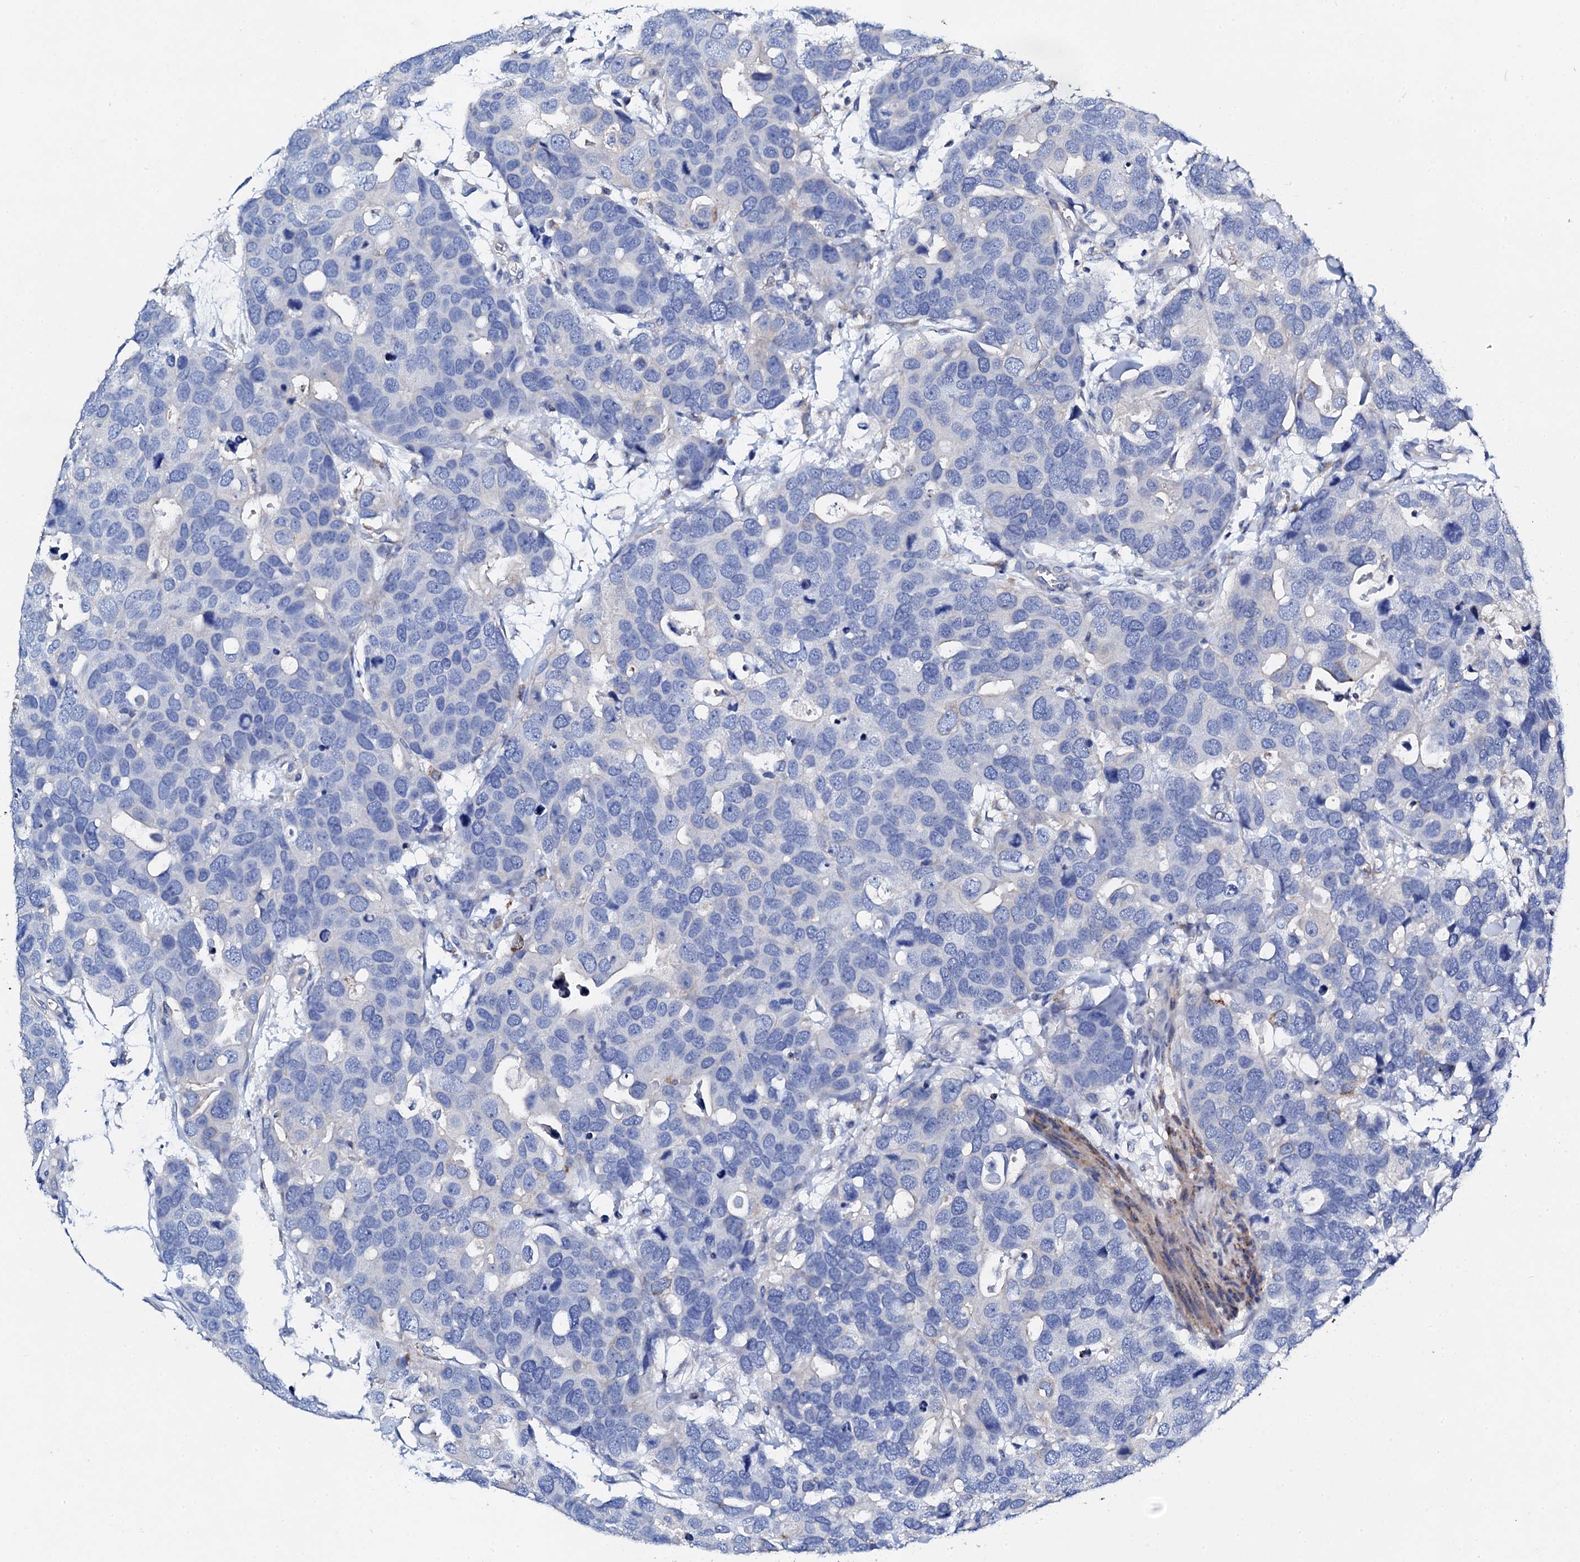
{"staining": {"intensity": "negative", "quantity": "none", "location": "none"}, "tissue": "breast cancer", "cell_type": "Tumor cells", "image_type": "cancer", "snomed": [{"axis": "morphology", "description": "Duct carcinoma"}, {"axis": "topography", "description": "Breast"}], "caption": "Human breast cancer stained for a protein using IHC demonstrates no staining in tumor cells.", "gene": "KLHL32", "patient": {"sex": "female", "age": 83}}